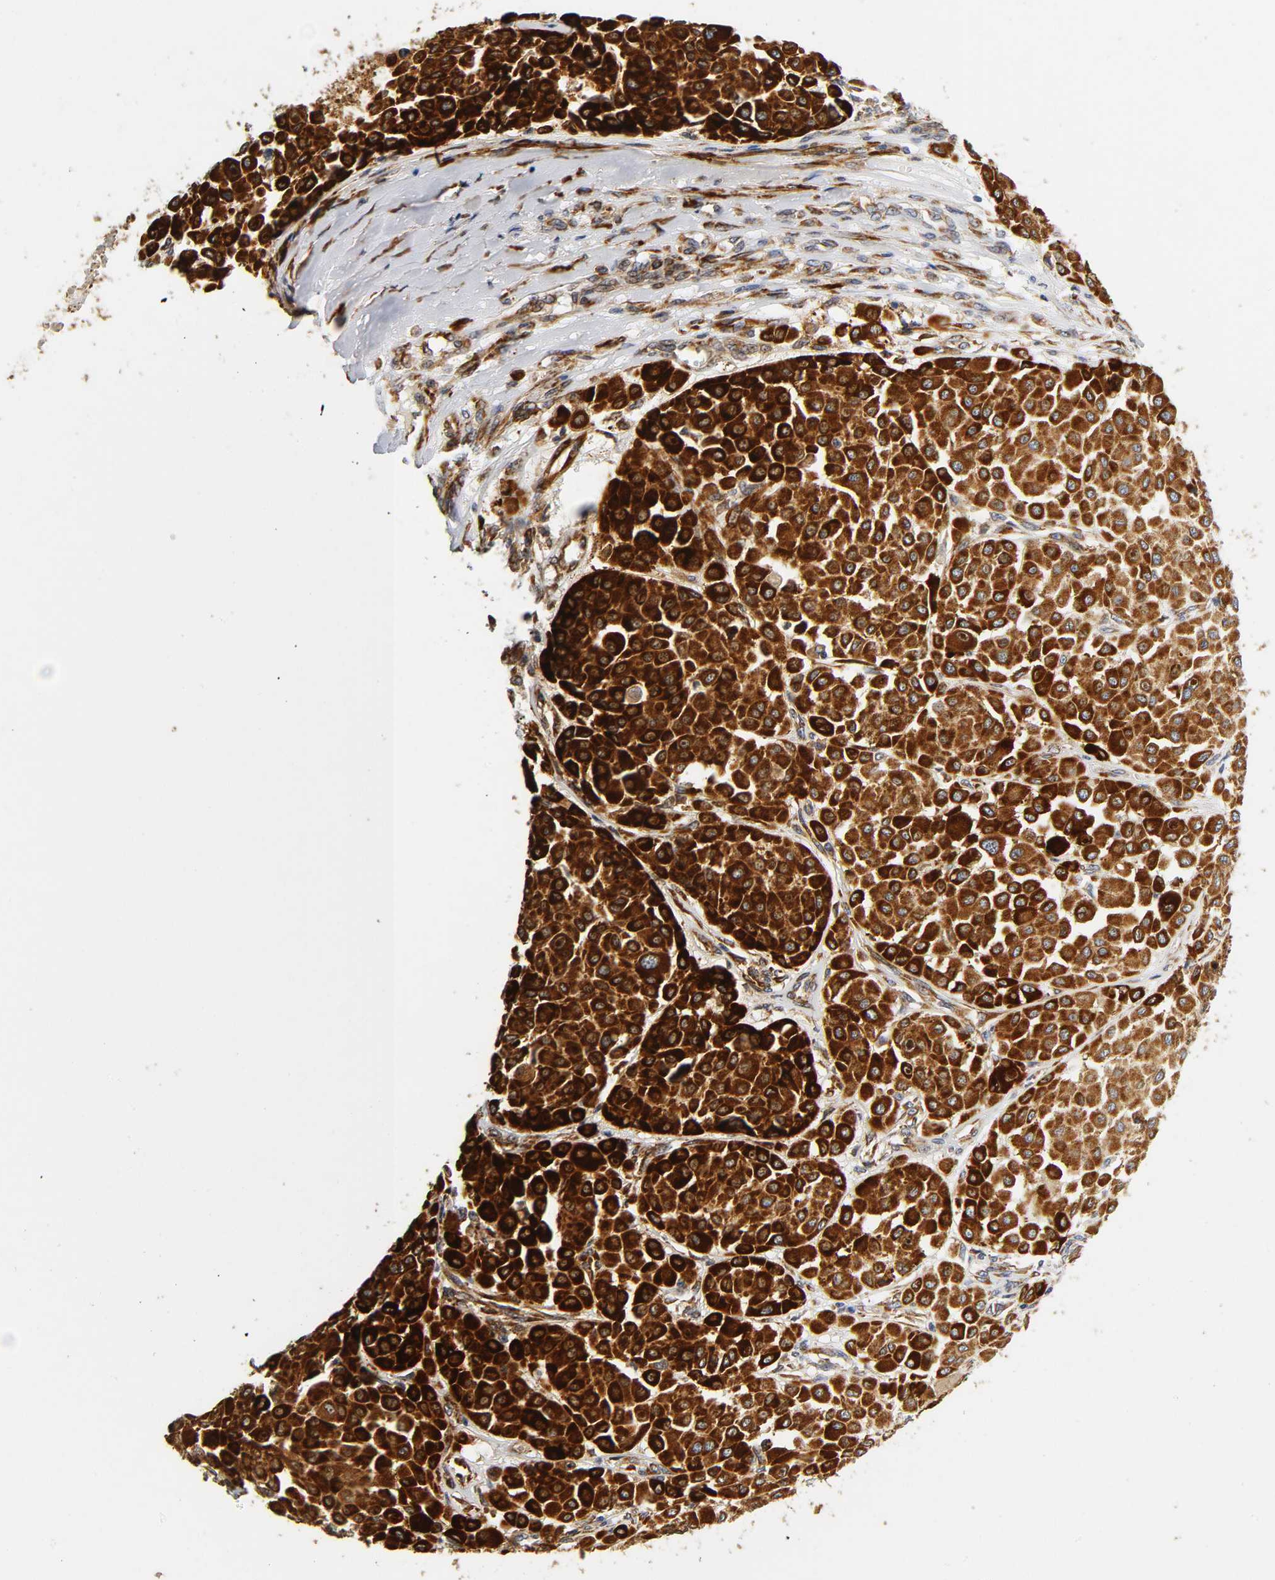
{"staining": {"intensity": "strong", "quantity": ">75%", "location": "cytoplasmic/membranous"}, "tissue": "melanoma", "cell_type": "Tumor cells", "image_type": "cancer", "snomed": [{"axis": "morphology", "description": "Malignant melanoma, Metastatic site"}, {"axis": "topography", "description": "Soft tissue"}], "caption": "Protein staining of melanoma tissue reveals strong cytoplasmic/membranous staining in about >75% of tumor cells.", "gene": "SOS2", "patient": {"sex": "male", "age": 41}}